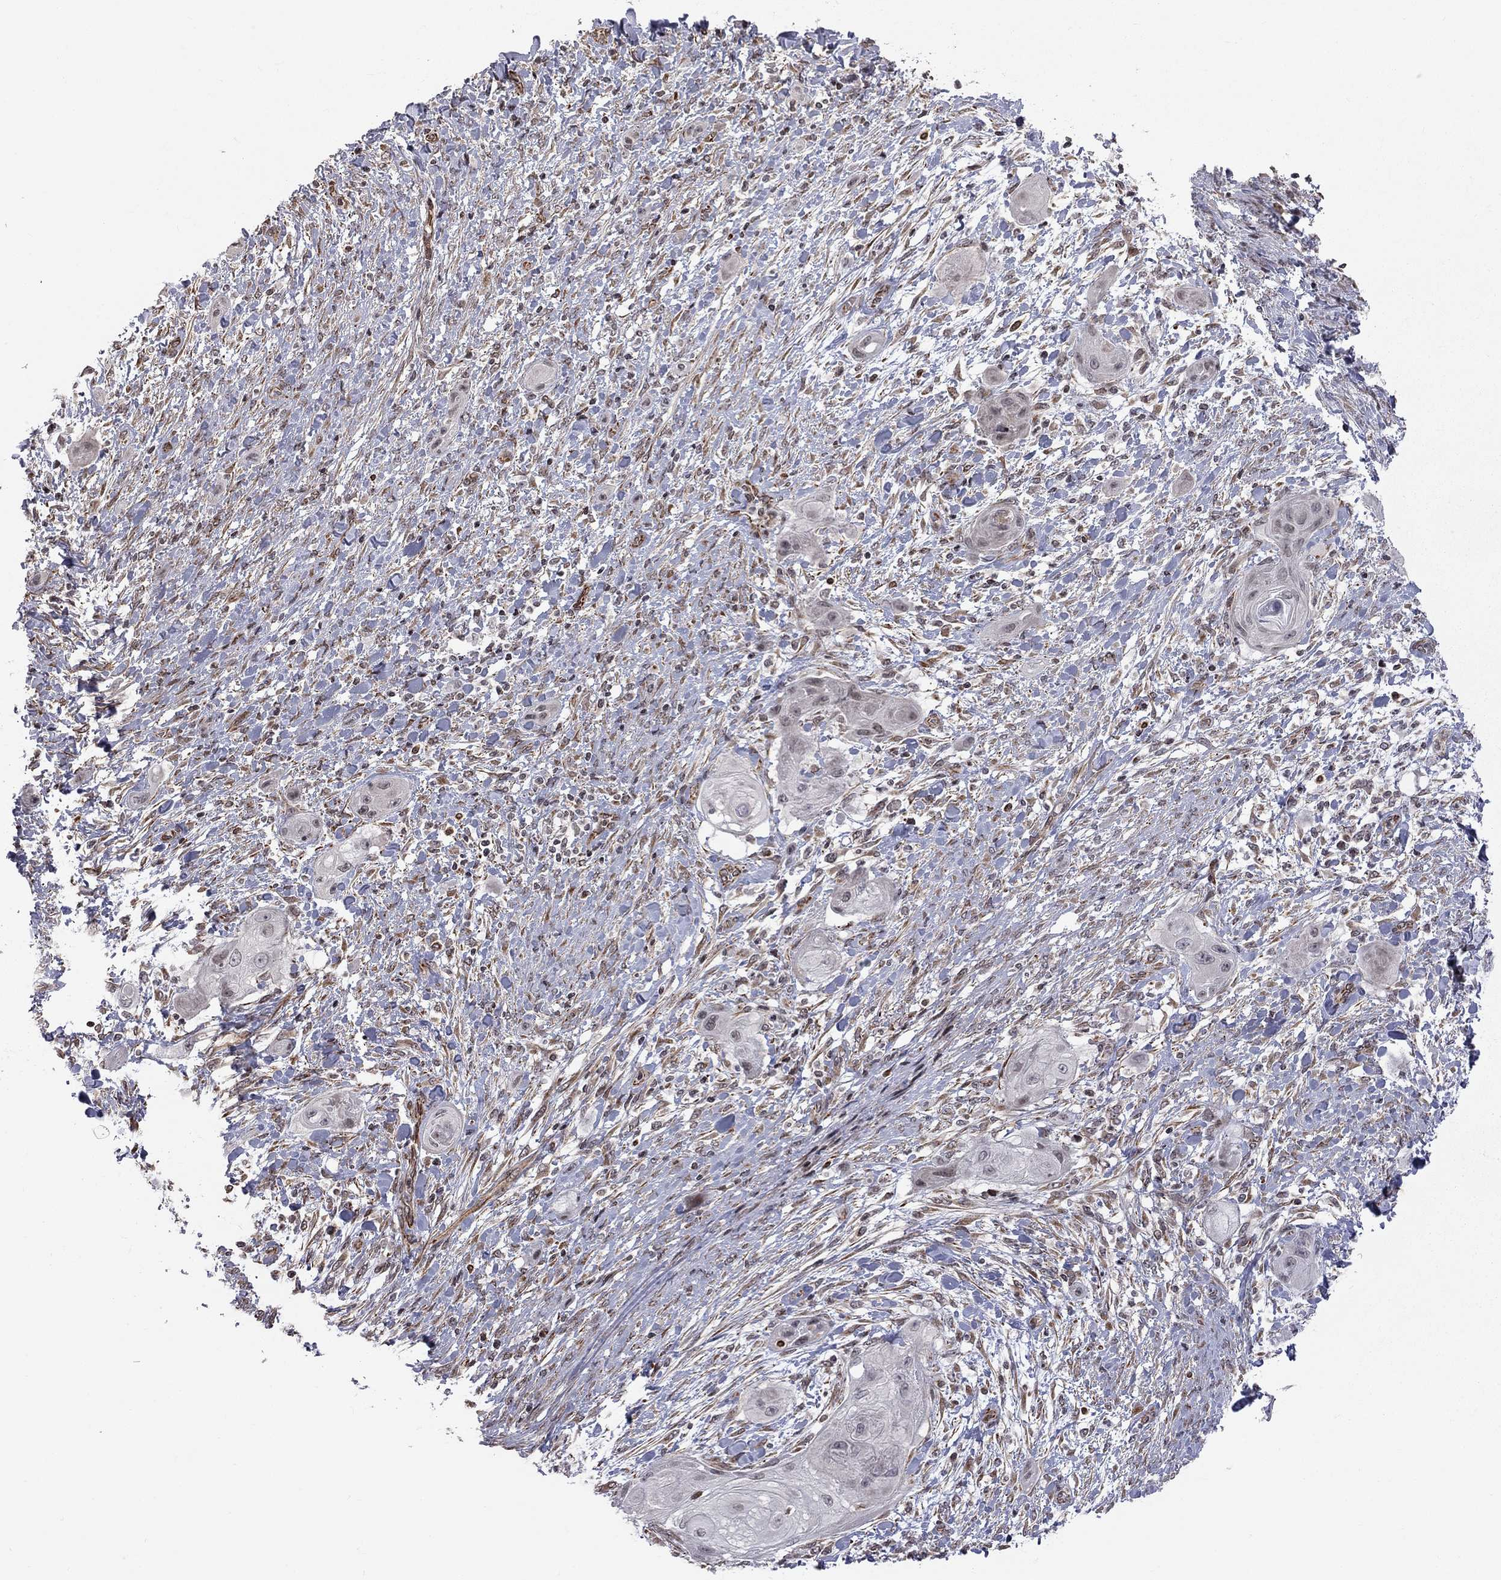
{"staining": {"intensity": "negative", "quantity": "none", "location": "none"}, "tissue": "skin cancer", "cell_type": "Tumor cells", "image_type": "cancer", "snomed": [{"axis": "morphology", "description": "Squamous cell carcinoma, NOS"}, {"axis": "topography", "description": "Skin"}], "caption": "An image of skin cancer stained for a protein reveals no brown staining in tumor cells. The staining was performed using DAB (3,3'-diaminobenzidine) to visualize the protein expression in brown, while the nuclei were stained in blue with hematoxylin (Magnification: 20x).", "gene": "MTNR1B", "patient": {"sex": "male", "age": 62}}